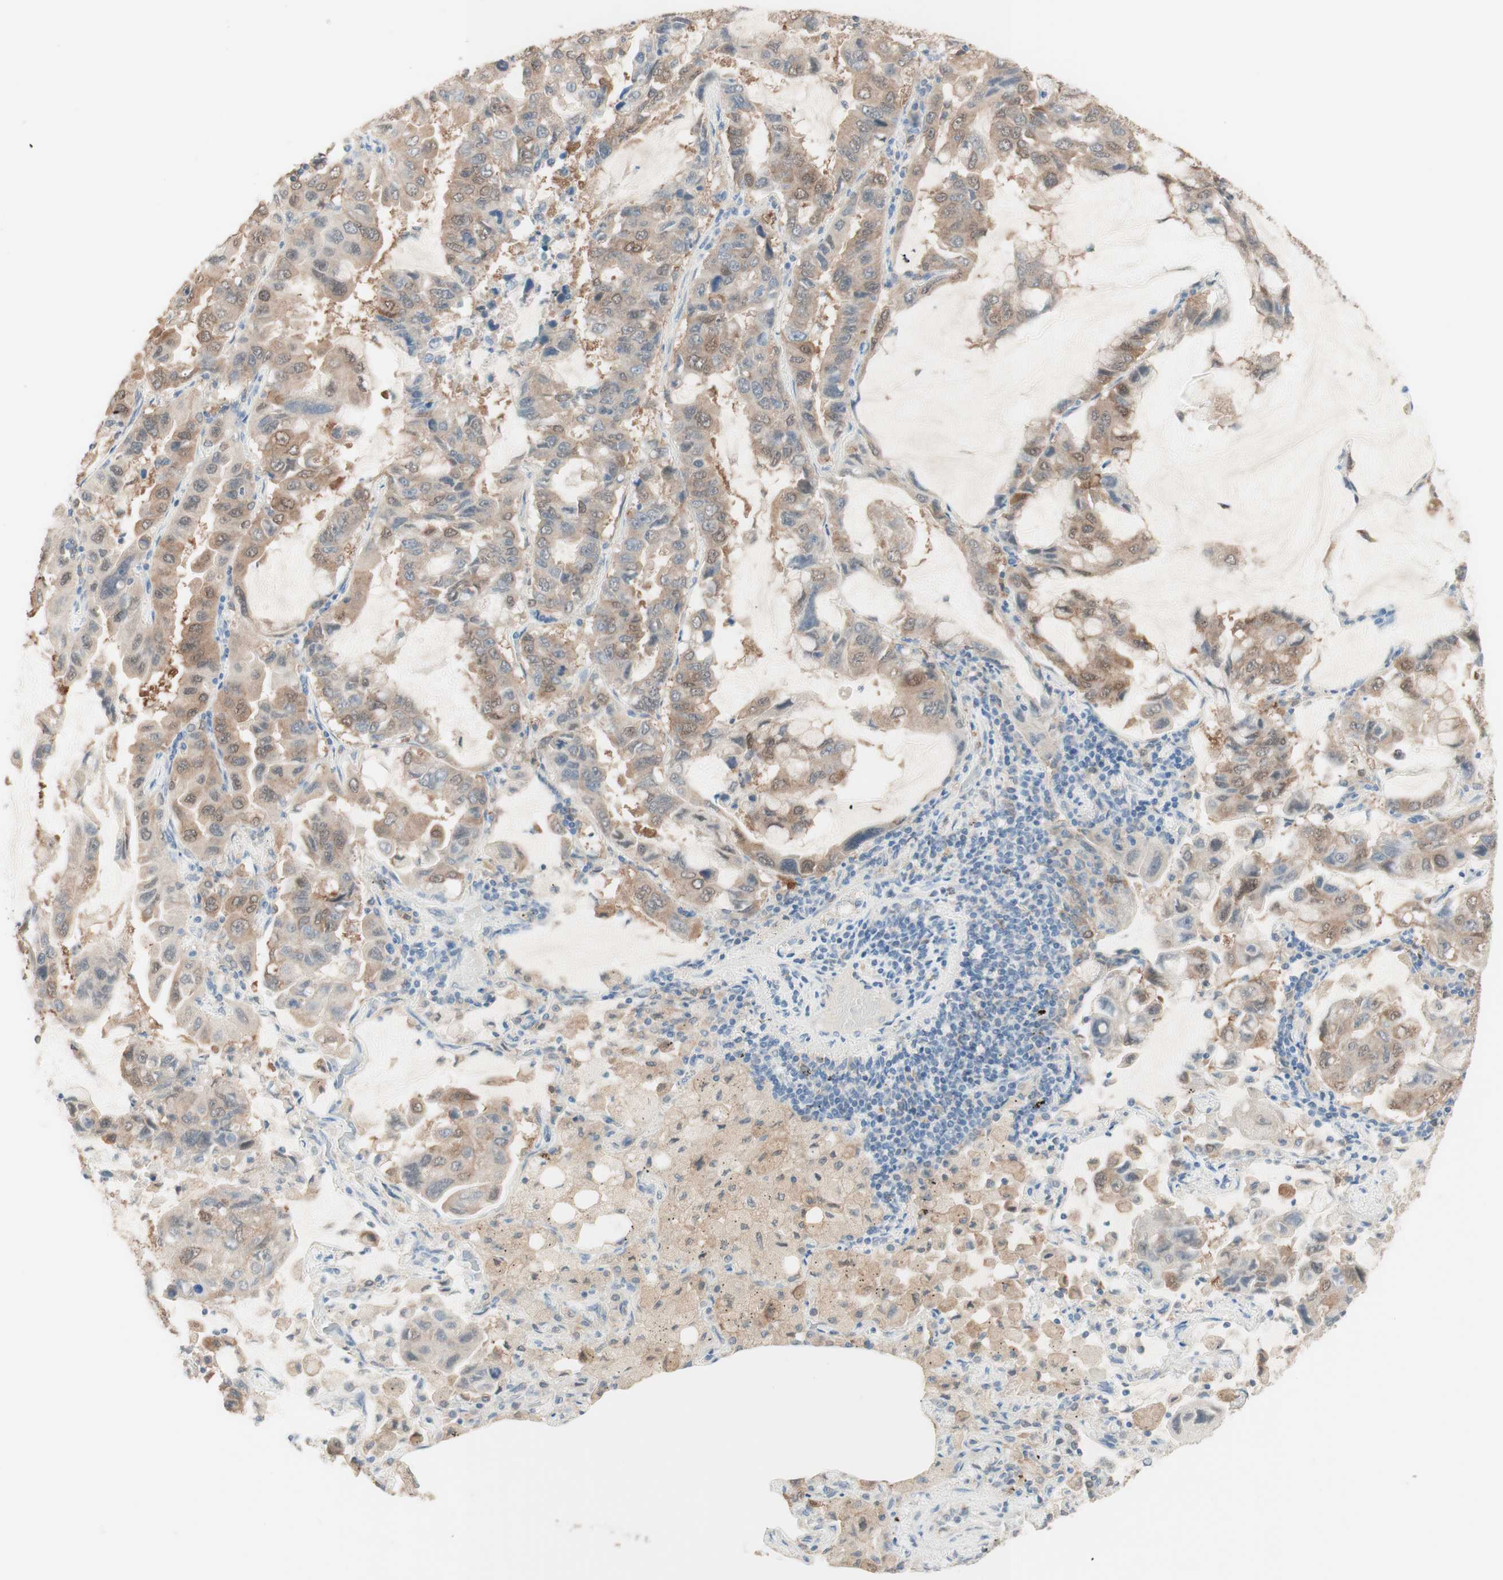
{"staining": {"intensity": "weak", "quantity": "25%-75%", "location": "cytoplasmic/membranous"}, "tissue": "lung cancer", "cell_type": "Tumor cells", "image_type": "cancer", "snomed": [{"axis": "morphology", "description": "Adenocarcinoma, NOS"}, {"axis": "topography", "description": "Lung"}], "caption": "High-power microscopy captured an immunohistochemistry (IHC) histopathology image of lung cancer, revealing weak cytoplasmic/membranous expression in about 25%-75% of tumor cells.", "gene": "COMT", "patient": {"sex": "male", "age": 64}}